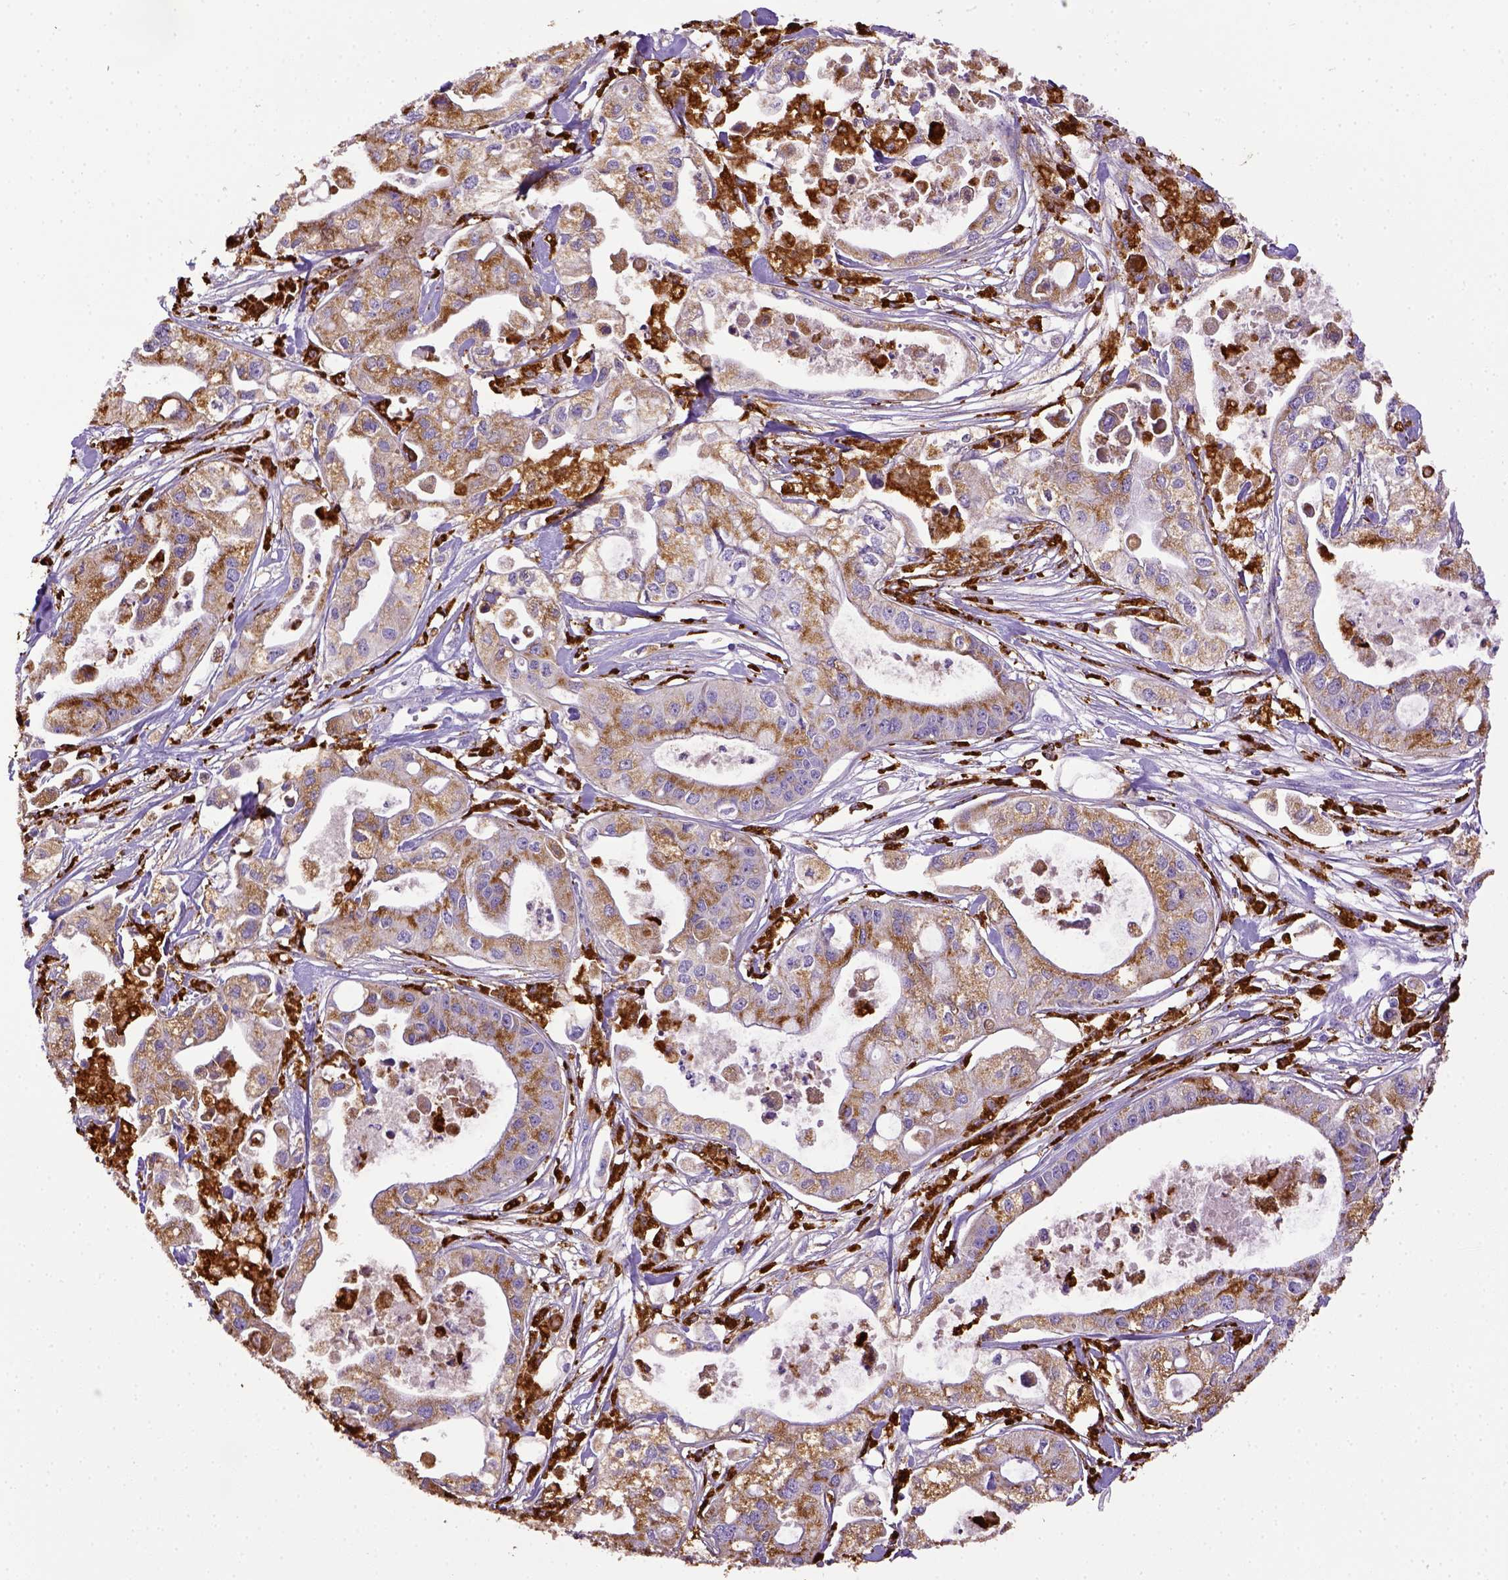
{"staining": {"intensity": "negative", "quantity": "none", "location": "none"}, "tissue": "pancreatic cancer", "cell_type": "Tumor cells", "image_type": "cancer", "snomed": [{"axis": "morphology", "description": "Adenocarcinoma, NOS"}, {"axis": "topography", "description": "Pancreas"}], "caption": "There is no significant staining in tumor cells of pancreatic adenocarcinoma.", "gene": "CD68", "patient": {"sex": "male", "age": 70}}